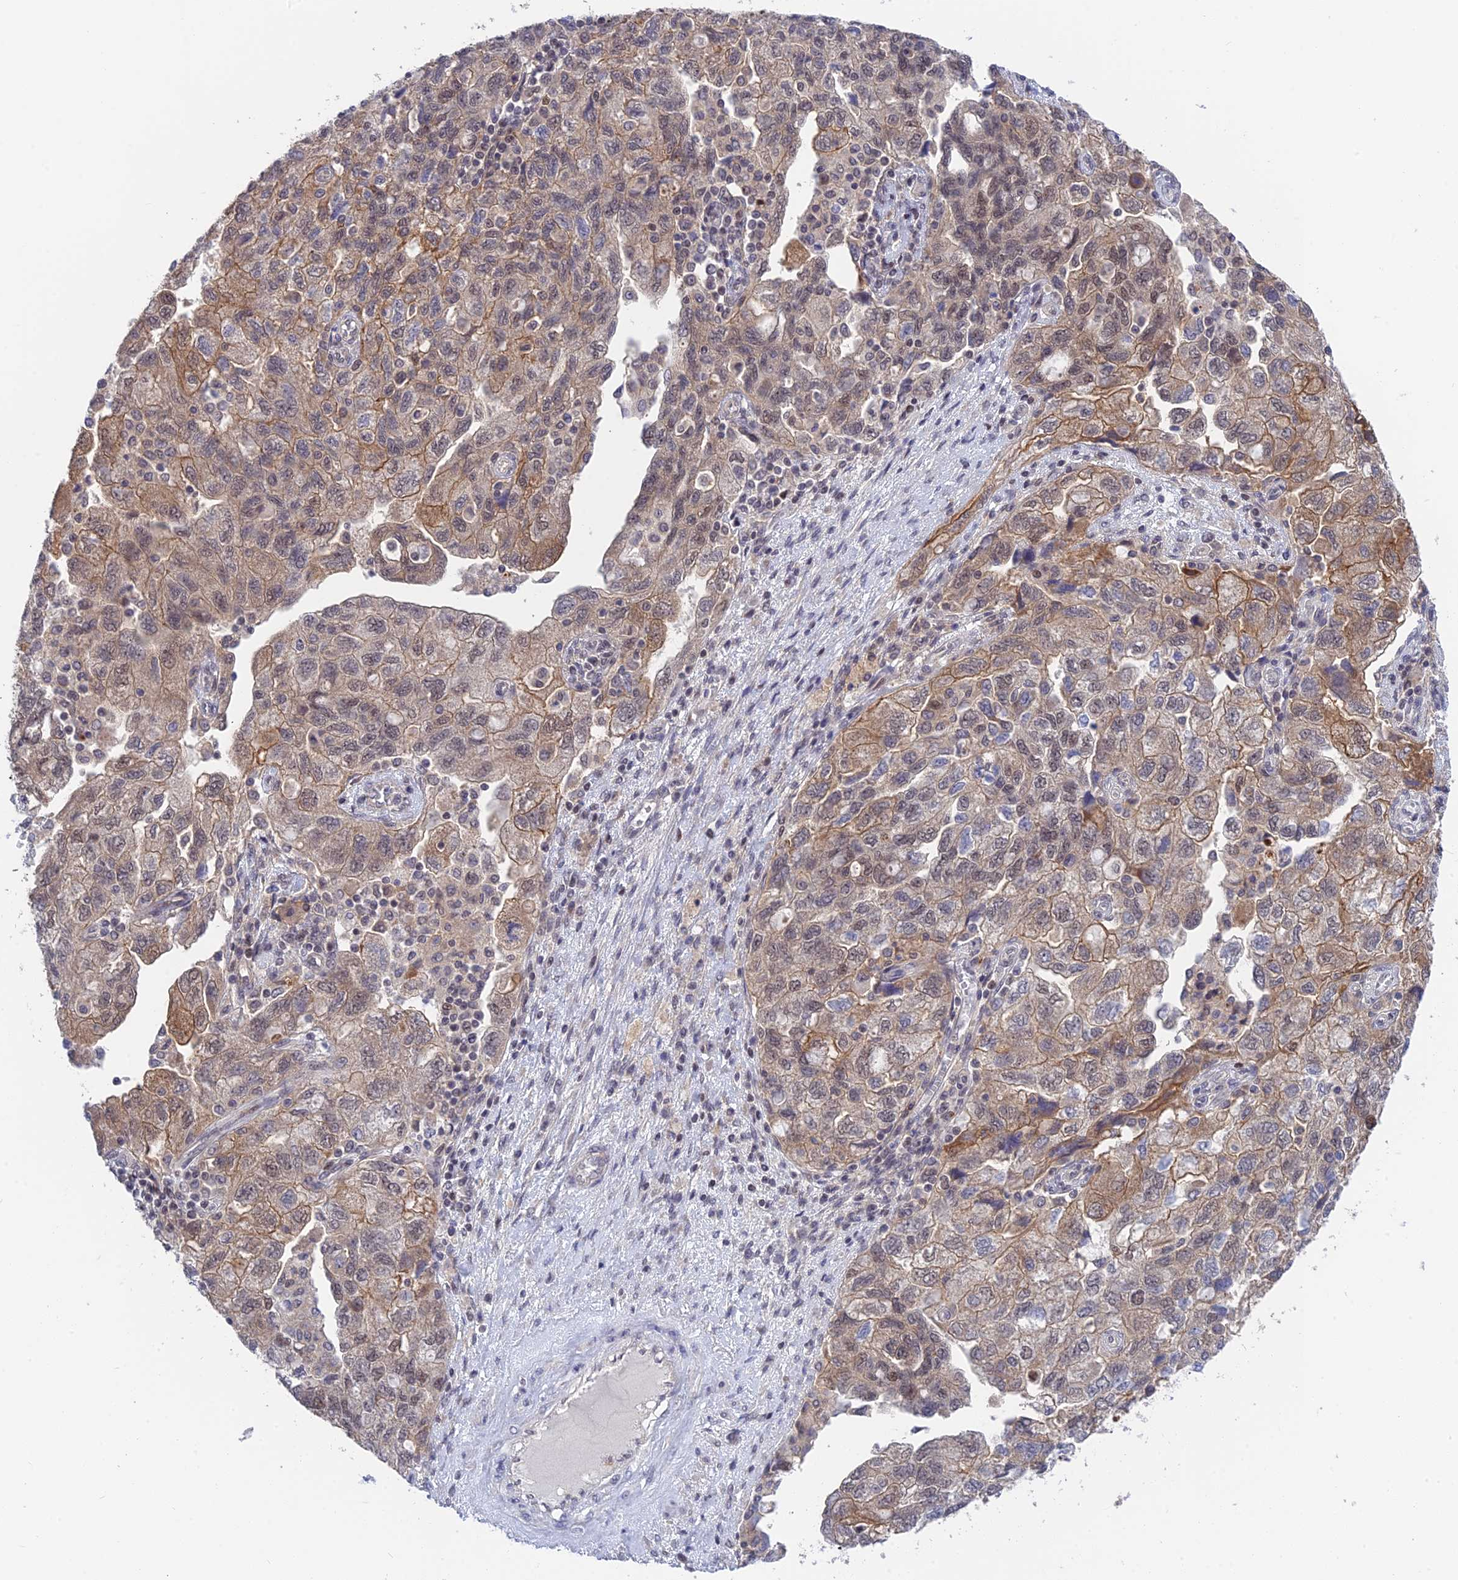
{"staining": {"intensity": "moderate", "quantity": "25%-75%", "location": "cytoplasmic/membranous,nuclear"}, "tissue": "ovarian cancer", "cell_type": "Tumor cells", "image_type": "cancer", "snomed": [{"axis": "morphology", "description": "Carcinoma, NOS"}, {"axis": "morphology", "description": "Cystadenocarcinoma, serous, NOS"}, {"axis": "topography", "description": "Ovary"}], "caption": "Moderate cytoplasmic/membranous and nuclear expression for a protein is present in approximately 25%-75% of tumor cells of ovarian cancer using immunohistochemistry.", "gene": "TCEA1", "patient": {"sex": "female", "age": 69}}